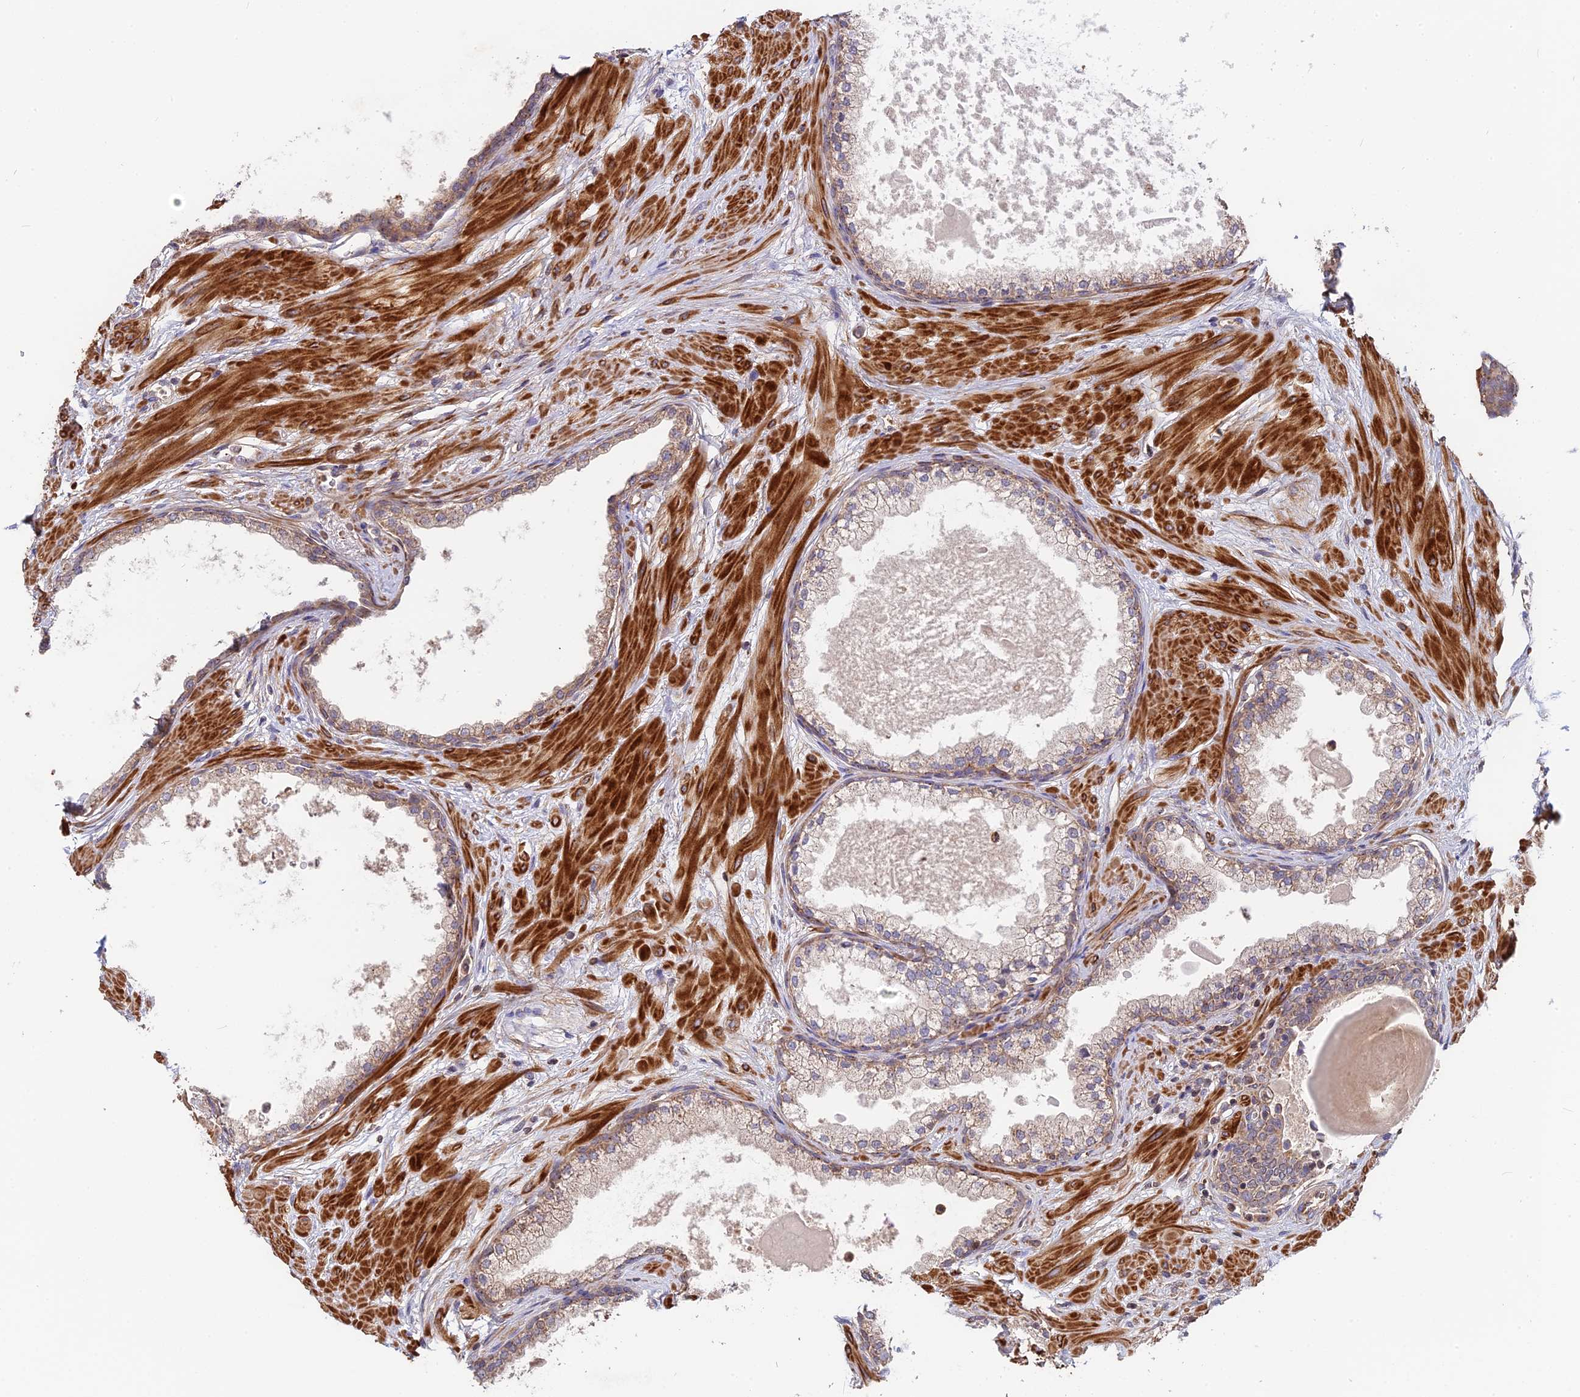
{"staining": {"intensity": "weak", "quantity": "25%-75%", "location": "cytoplasmic/membranous"}, "tissue": "prostate", "cell_type": "Glandular cells", "image_type": "normal", "snomed": [{"axis": "morphology", "description": "Normal tissue, NOS"}, {"axis": "topography", "description": "Prostate"}], "caption": "This is a histology image of IHC staining of normal prostate, which shows weak expression in the cytoplasmic/membranous of glandular cells.", "gene": "RPIA", "patient": {"sex": "male", "age": 57}}